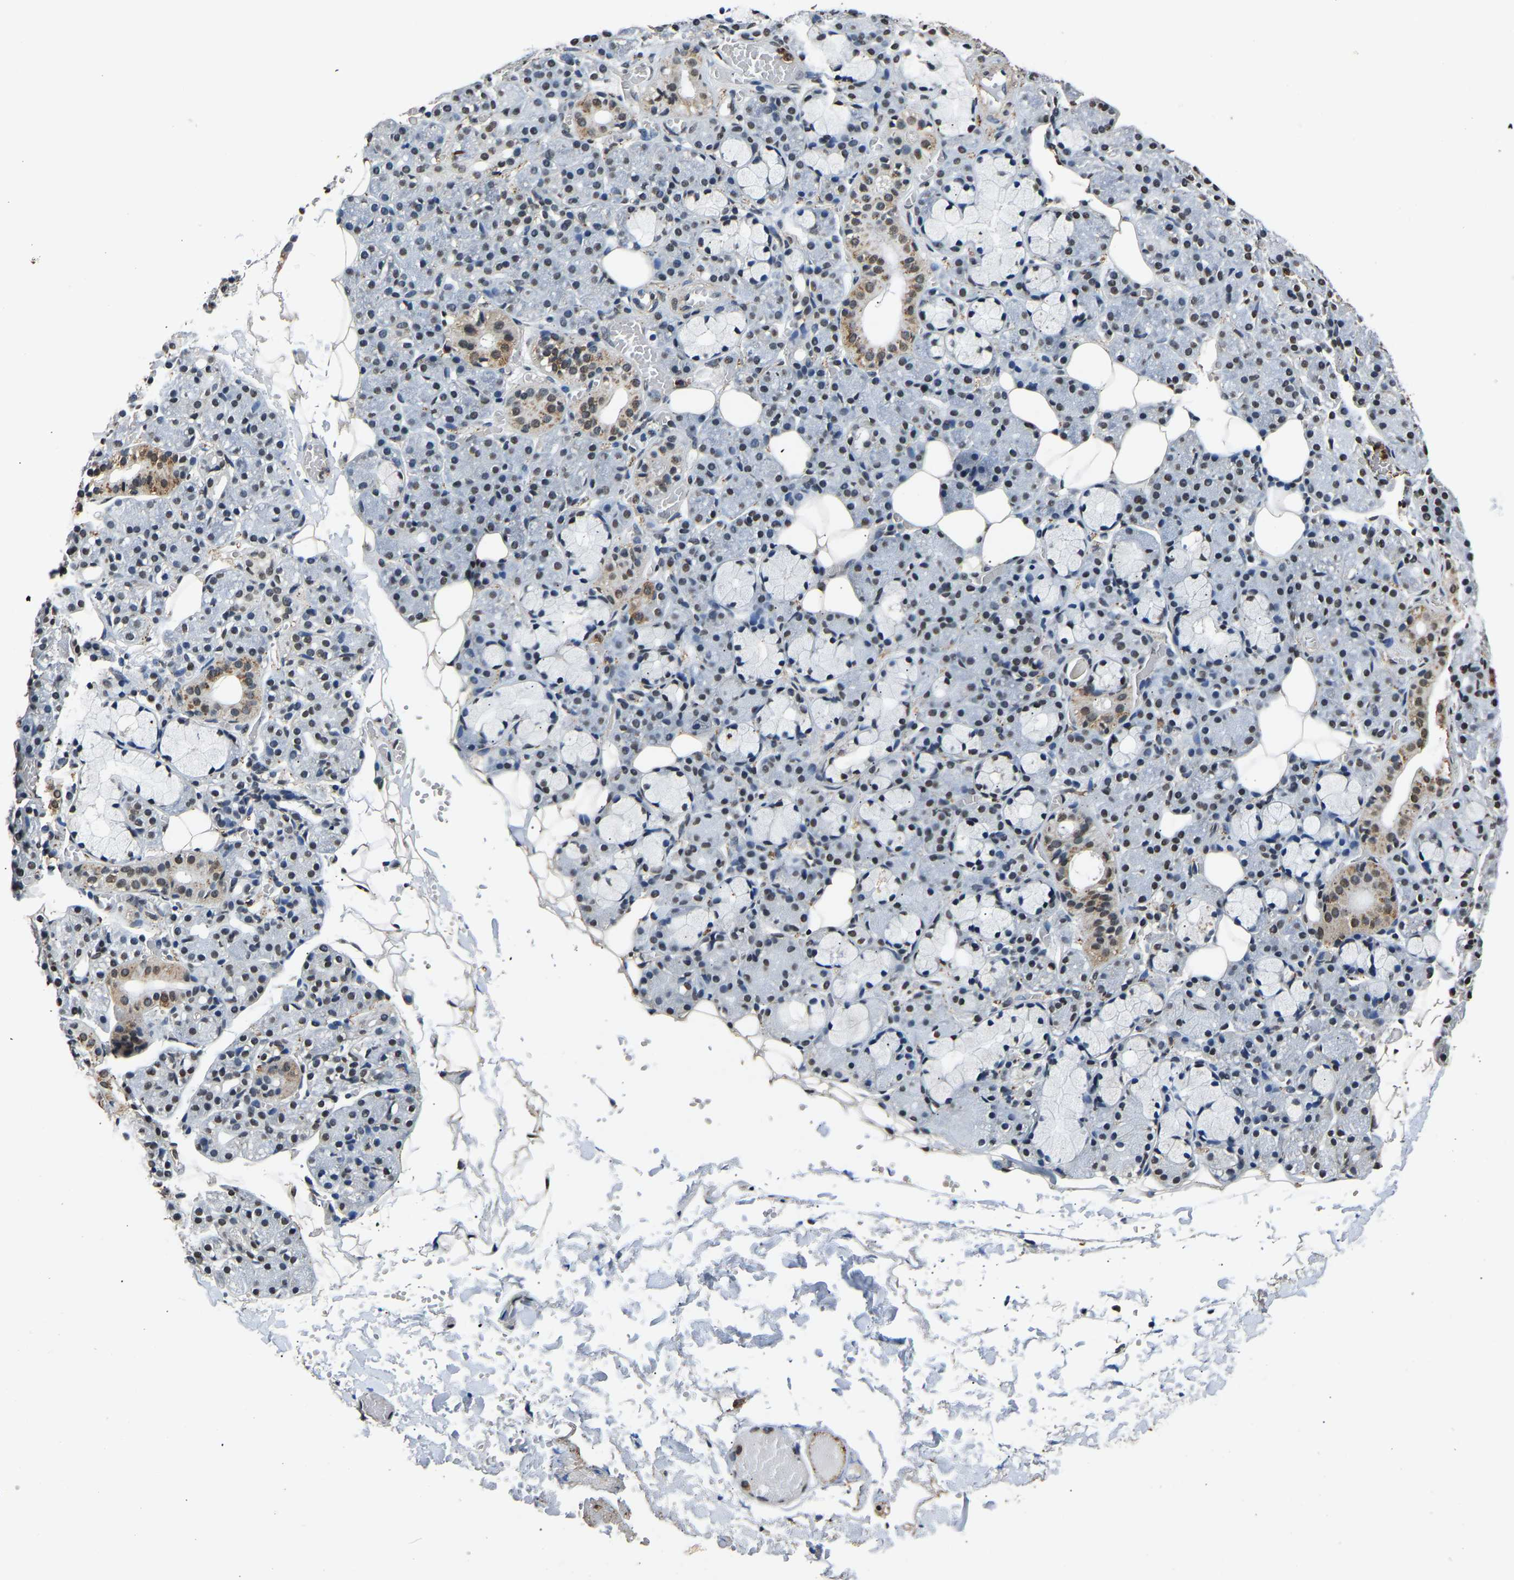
{"staining": {"intensity": "moderate", "quantity": ">75%", "location": "cytoplasmic/membranous,nuclear"}, "tissue": "salivary gland", "cell_type": "Glandular cells", "image_type": "normal", "snomed": [{"axis": "morphology", "description": "Normal tissue, NOS"}, {"axis": "topography", "description": "Salivary gland"}], "caption": "Immunohistochemistry (IHC) (DAB (3,3'-diaminobenzidine)) staining of benign salivary gland displays moderate cytoplasmic/membranous,nuclear protein staining in approximately >75% of glandular cells.", "gene": "SAFB", "patient": {"sex": "male", "age": 63}}